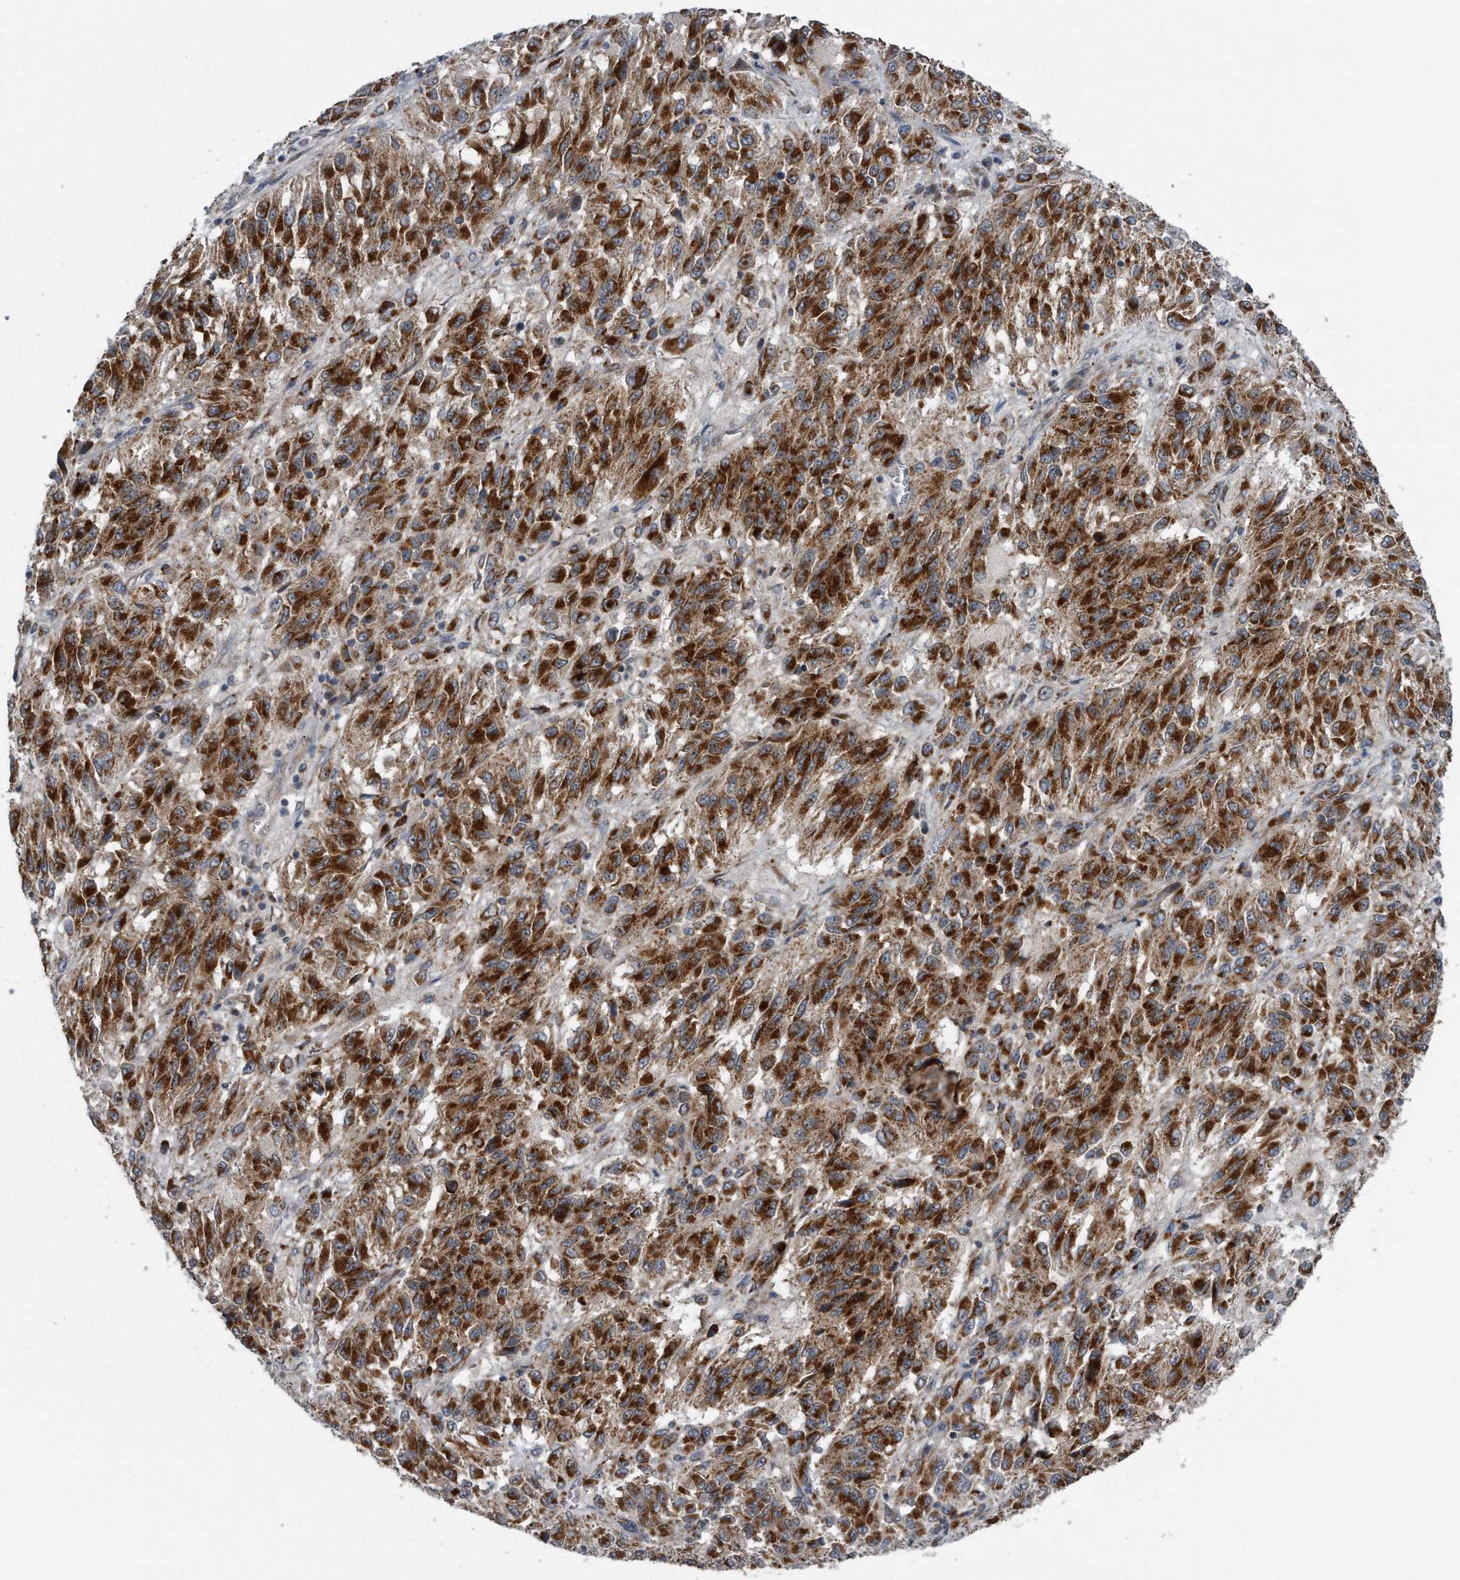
{"staining": {"intensity": "strong", "quantity": ">75%", "location": "cytoplasmic/membranous"}, "tissue": "melanoma", "cell_type": "Tumor cells", "image_type": "cancer", "snomed": [{"axis": "morphology", "description": "Malignant melanoma, Metastatic site"}, {"axis": "topography", "description": "Lung"}], "caption": "A photomicrograph of human melanoma stained for a protein shows strong cytoplasmic/membranous brown staining in tumor cells.", "gene": "LYRM4", "patient": {"sex": "male", "age": 64}}